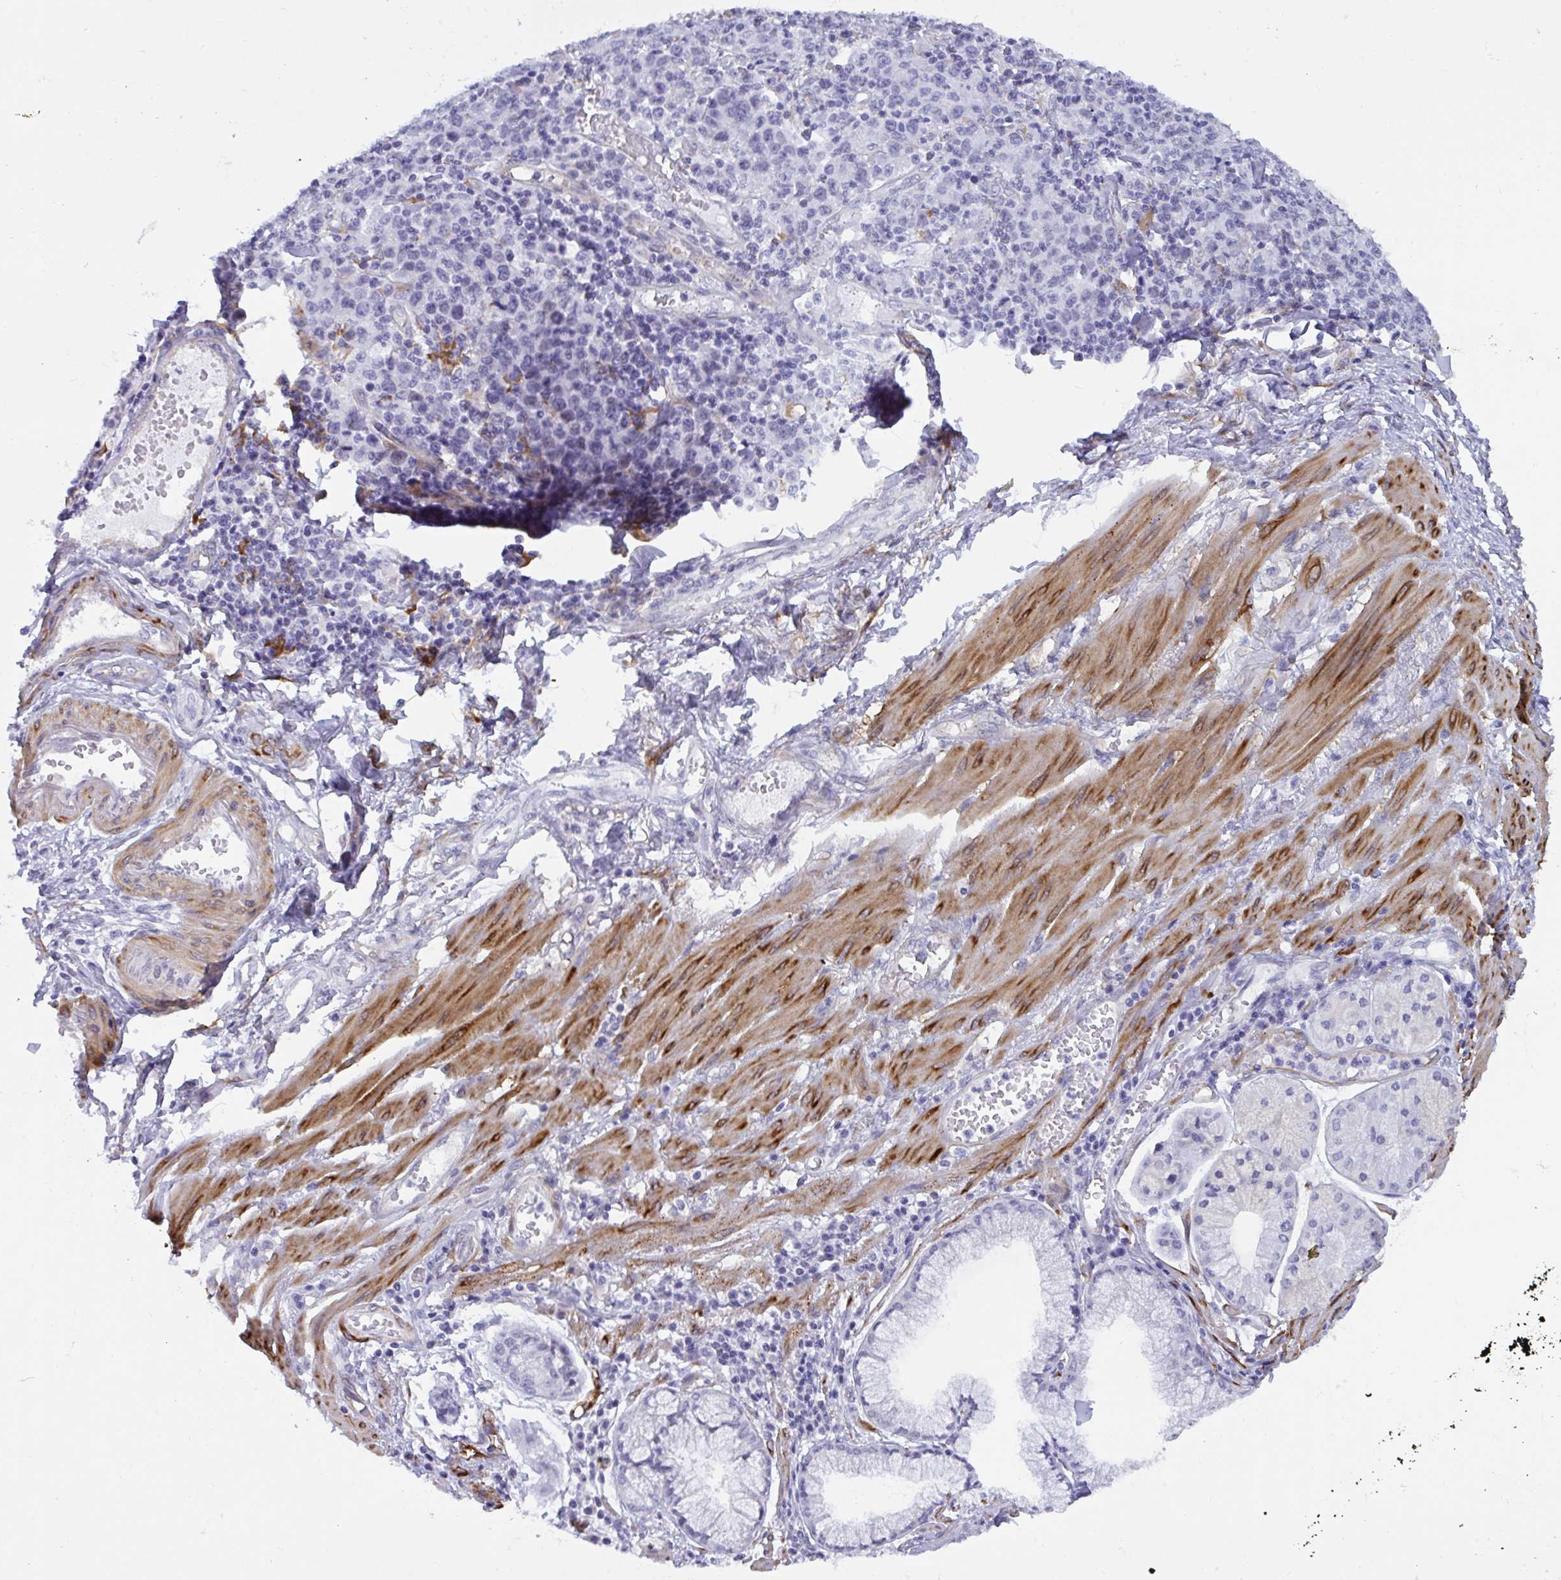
{"staining": {"intensity": "negative", "quantity": "none", "location": "none"}, "tissue": "stomach cancer", "cell_type": "Tumor cells", "image_type": "cancer", "snomed": [{"axis": "morphology", "description": "Adenocarcinoma, NOS"}, {"axis": "topography", "description": "Stomach, upper"}], "caption": "A high-resolution photomicrograph shows immunohistochemistry (IHC) staining of stomach adenocarcinoma, which reveals no significant positivity in tumor cells.", "gene": "EML1", "patient": {"sex": "male", "age": 69}}